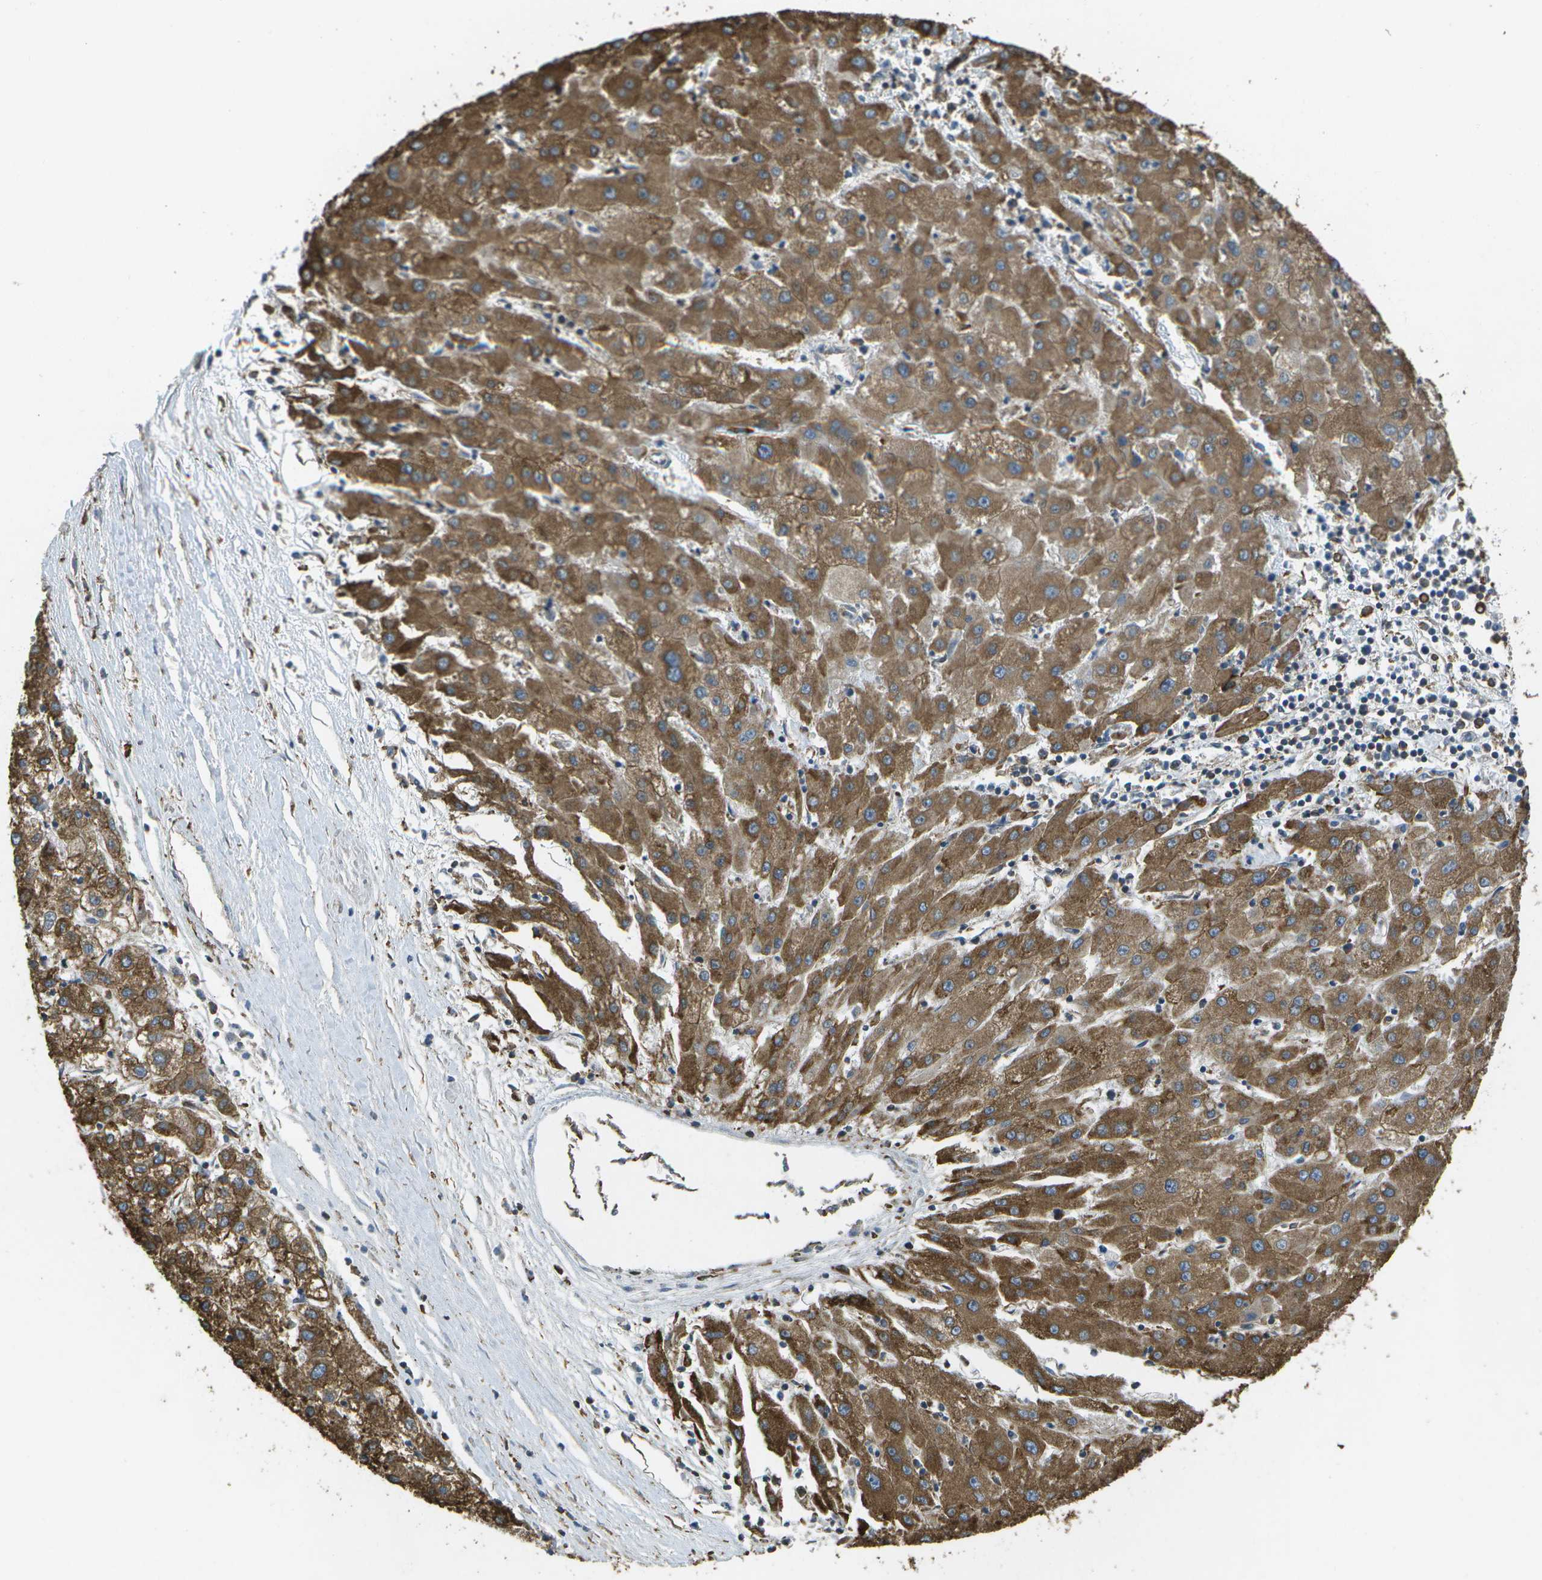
{"staining": {"intensity": "strong", "quantity": ">75%", "location": "cytoplasmic/membranous"}, "tissue": "liver cancer", "cell_type": "Tumor cells", "image_type": "cancer", "snomed": [{"axis": "morphology", "description": "Carcinoma, Hepatocellular, NOS"}, {"axis": "topography", "description": "Liver"}], "caption": "Liver cancer (hepatocellular carcinoma) tissue shows strong cytoplasmic/membranous expression in about >75% of tumor cells", "gene": "PDIA4", "patient": {"sex": "male", "age": 72}}